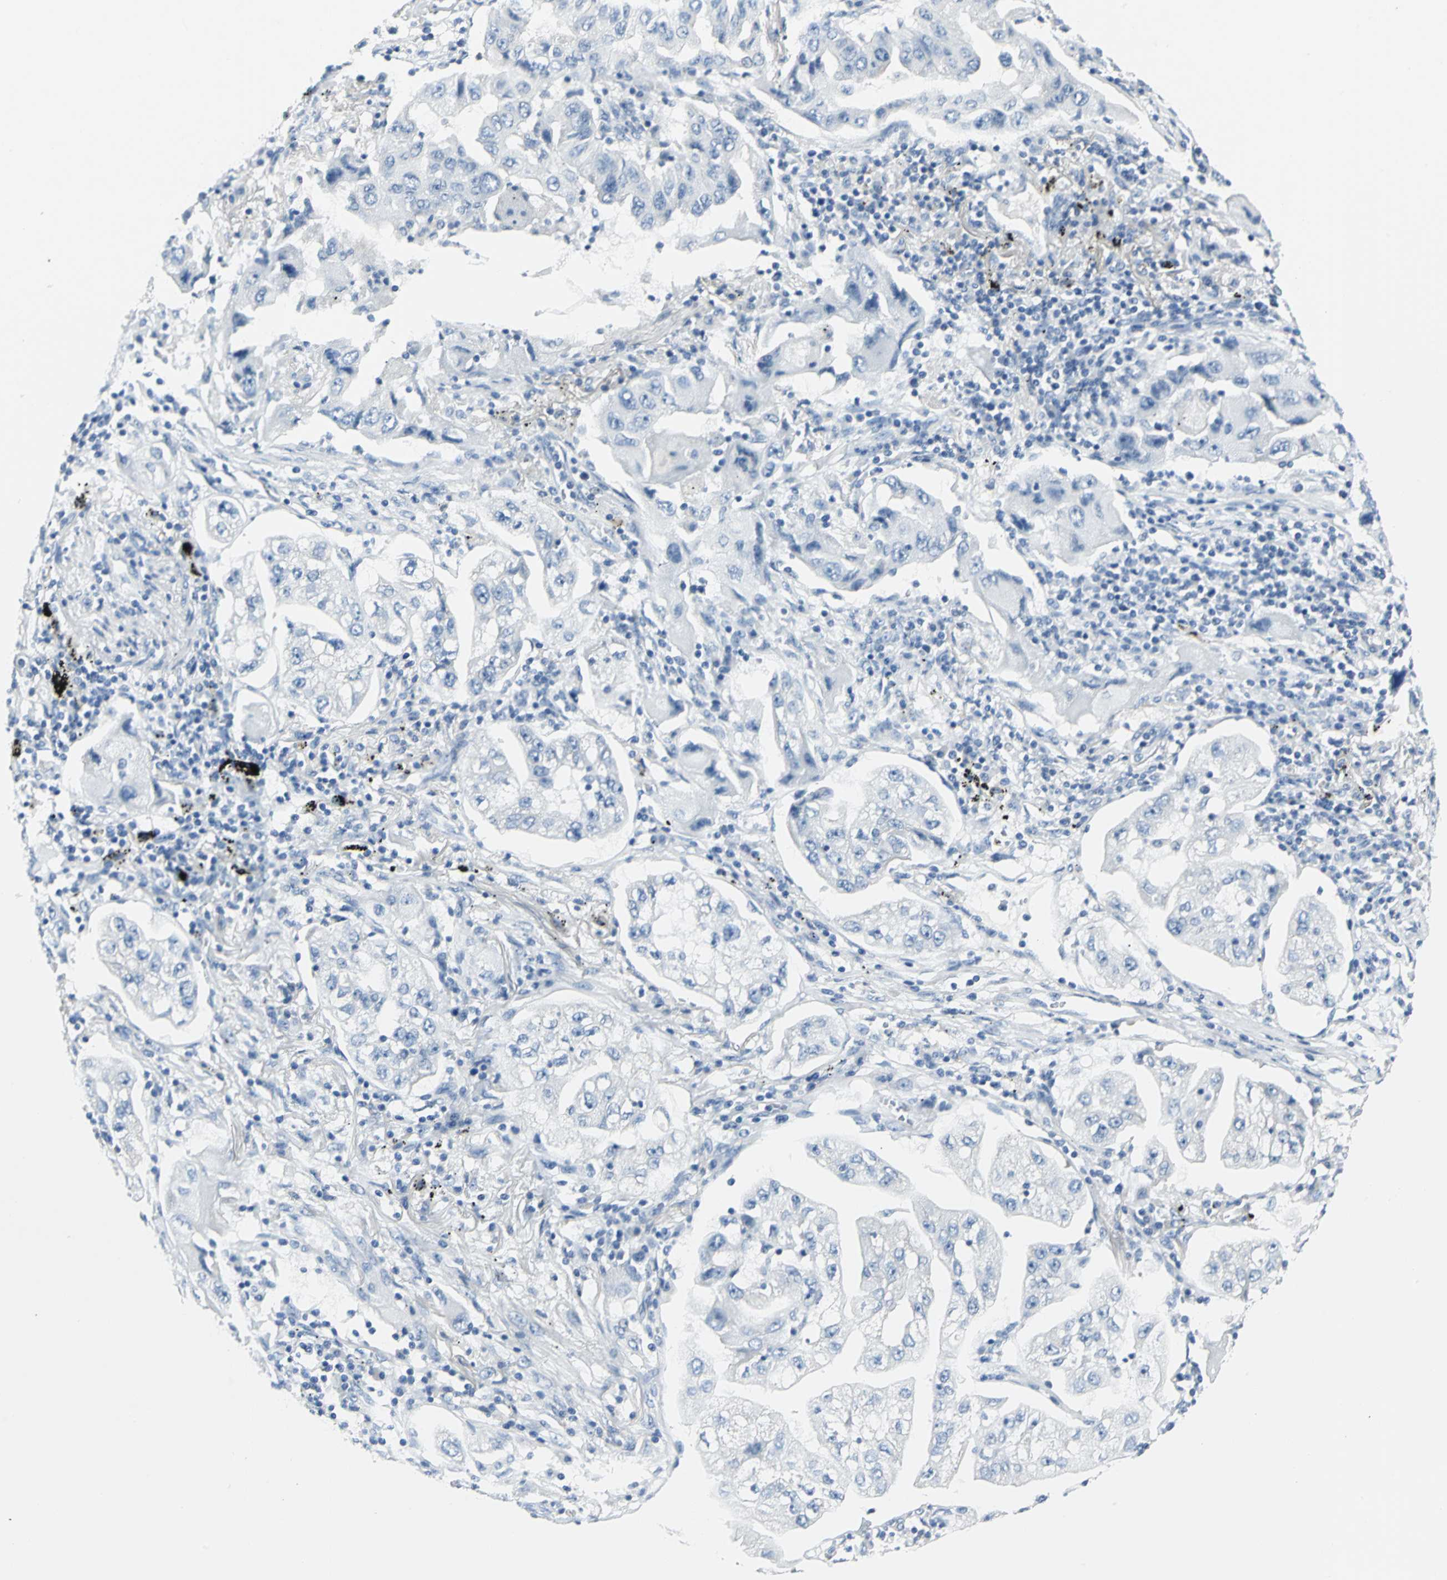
{"staining": {"intensity": "negative", "quantity": "none", "location": "none"}, "tissue": "lung cancer", "cell_type": "Tumor cells", "image_type": "cancer", "snomed": [{"axis": "morphology", "description": "Adenocarcinoma, NOS"}, {"axis": "topography", "description": "Lung"}], "caption": "Tumor cells are negative for protein expression in human lung adenocarcinoma.", "gene": "RIPOR1", "patient": {"sex": "female", "age": 65}}